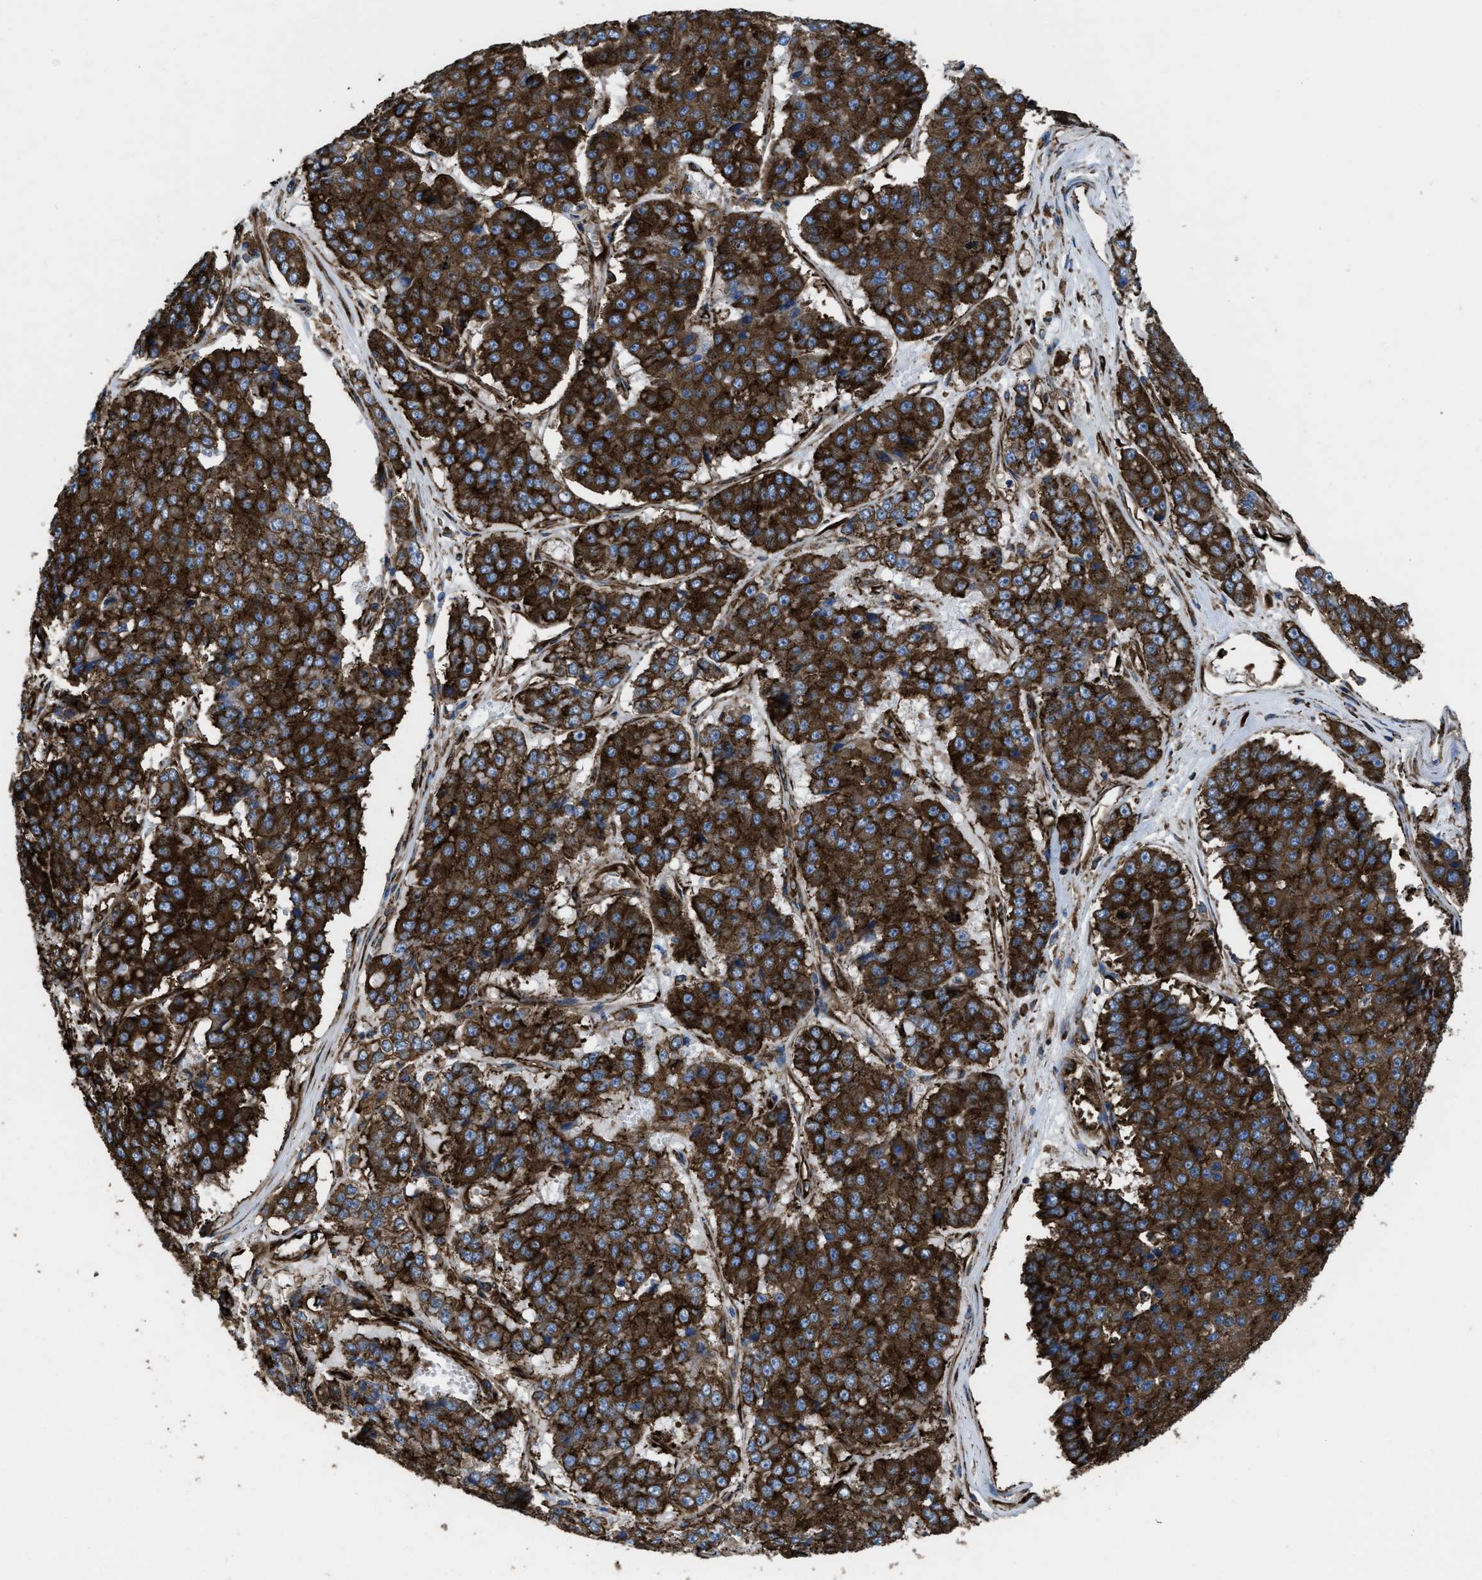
{"staining": {"intensity": "strong", "quantity": ">75%", "location": "cytoplasmic/membranous"}, "tissue": "pancreatic cancer", "cell_type": "Tumor cells", "image_type": "cancer", "snomed": [{"axis": "morphology", "description": "Adenocarcinoma, NOS"}, {"axis": "topography", "description": "Pancreas"}], "caption": "A high-resolution image shows immunohistochemistry staining of pancreatic cancer (adenocarcinoma), which shows strong cytoplasmic/membranous expression in about >75% of tumor cells.", "gene": "CAPRIN1", "patient": {"sex": "male", "age": 50}}